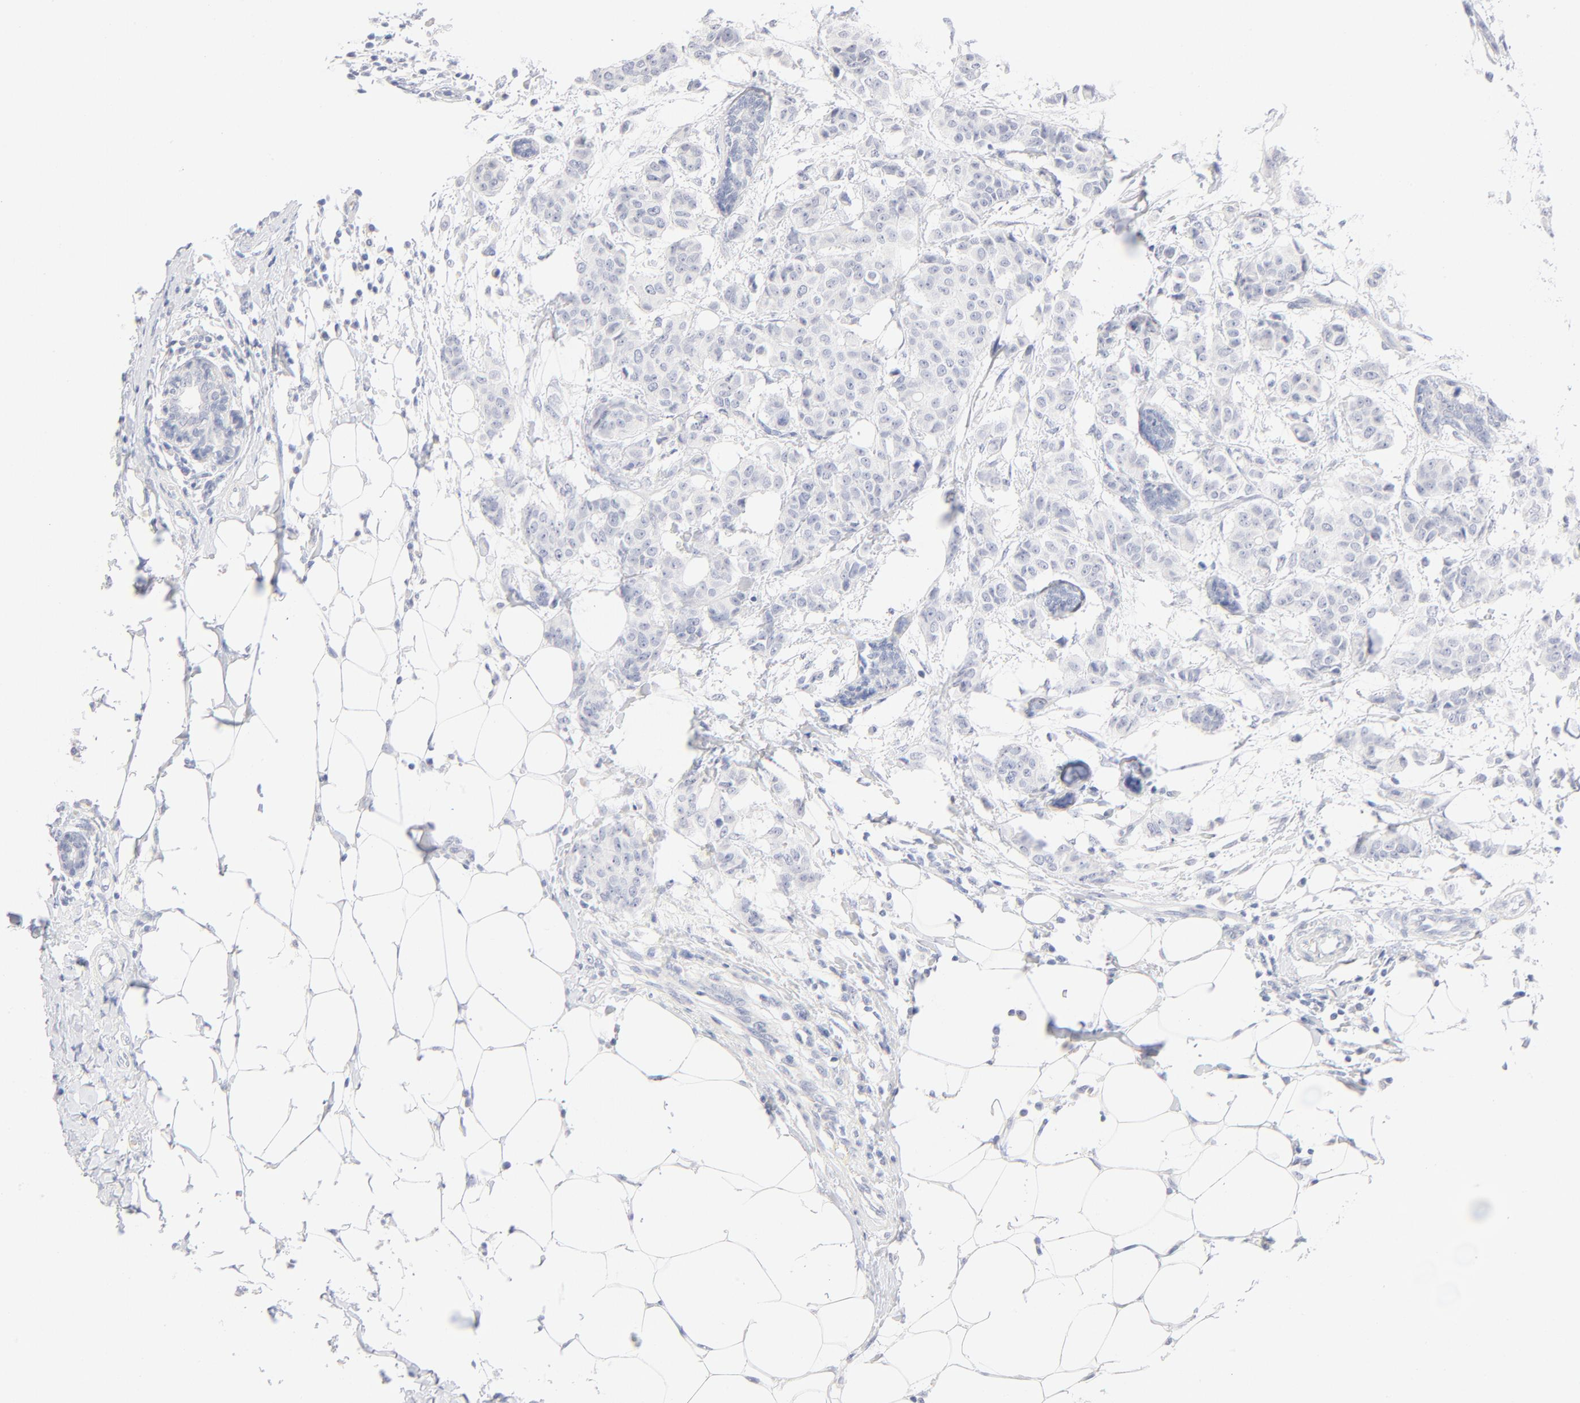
{"staining": {"intensity": "negative", "quantity": "none", "location": "none"}, "tissue": "breast cancer", "cell_type": "Tumor cells", "image_type": "cancer", "snomed": [{"axis": "morphology", "description": "Duct carcinoma"}, {"axis": "topography", "description": "Breast"}], "caption": "The micrograph shows no significant staining in tumor cells of breast cancer (intraductal carcinoma). Brightfield microscopy of immunohistochemistry stained with DAB (3,3'-diaminobenzidine) (brown) and hematoxylin (blue), captured at high magnification.", "gene": "ONECUT1", "patient": {"sex": "female", "age": 40}}